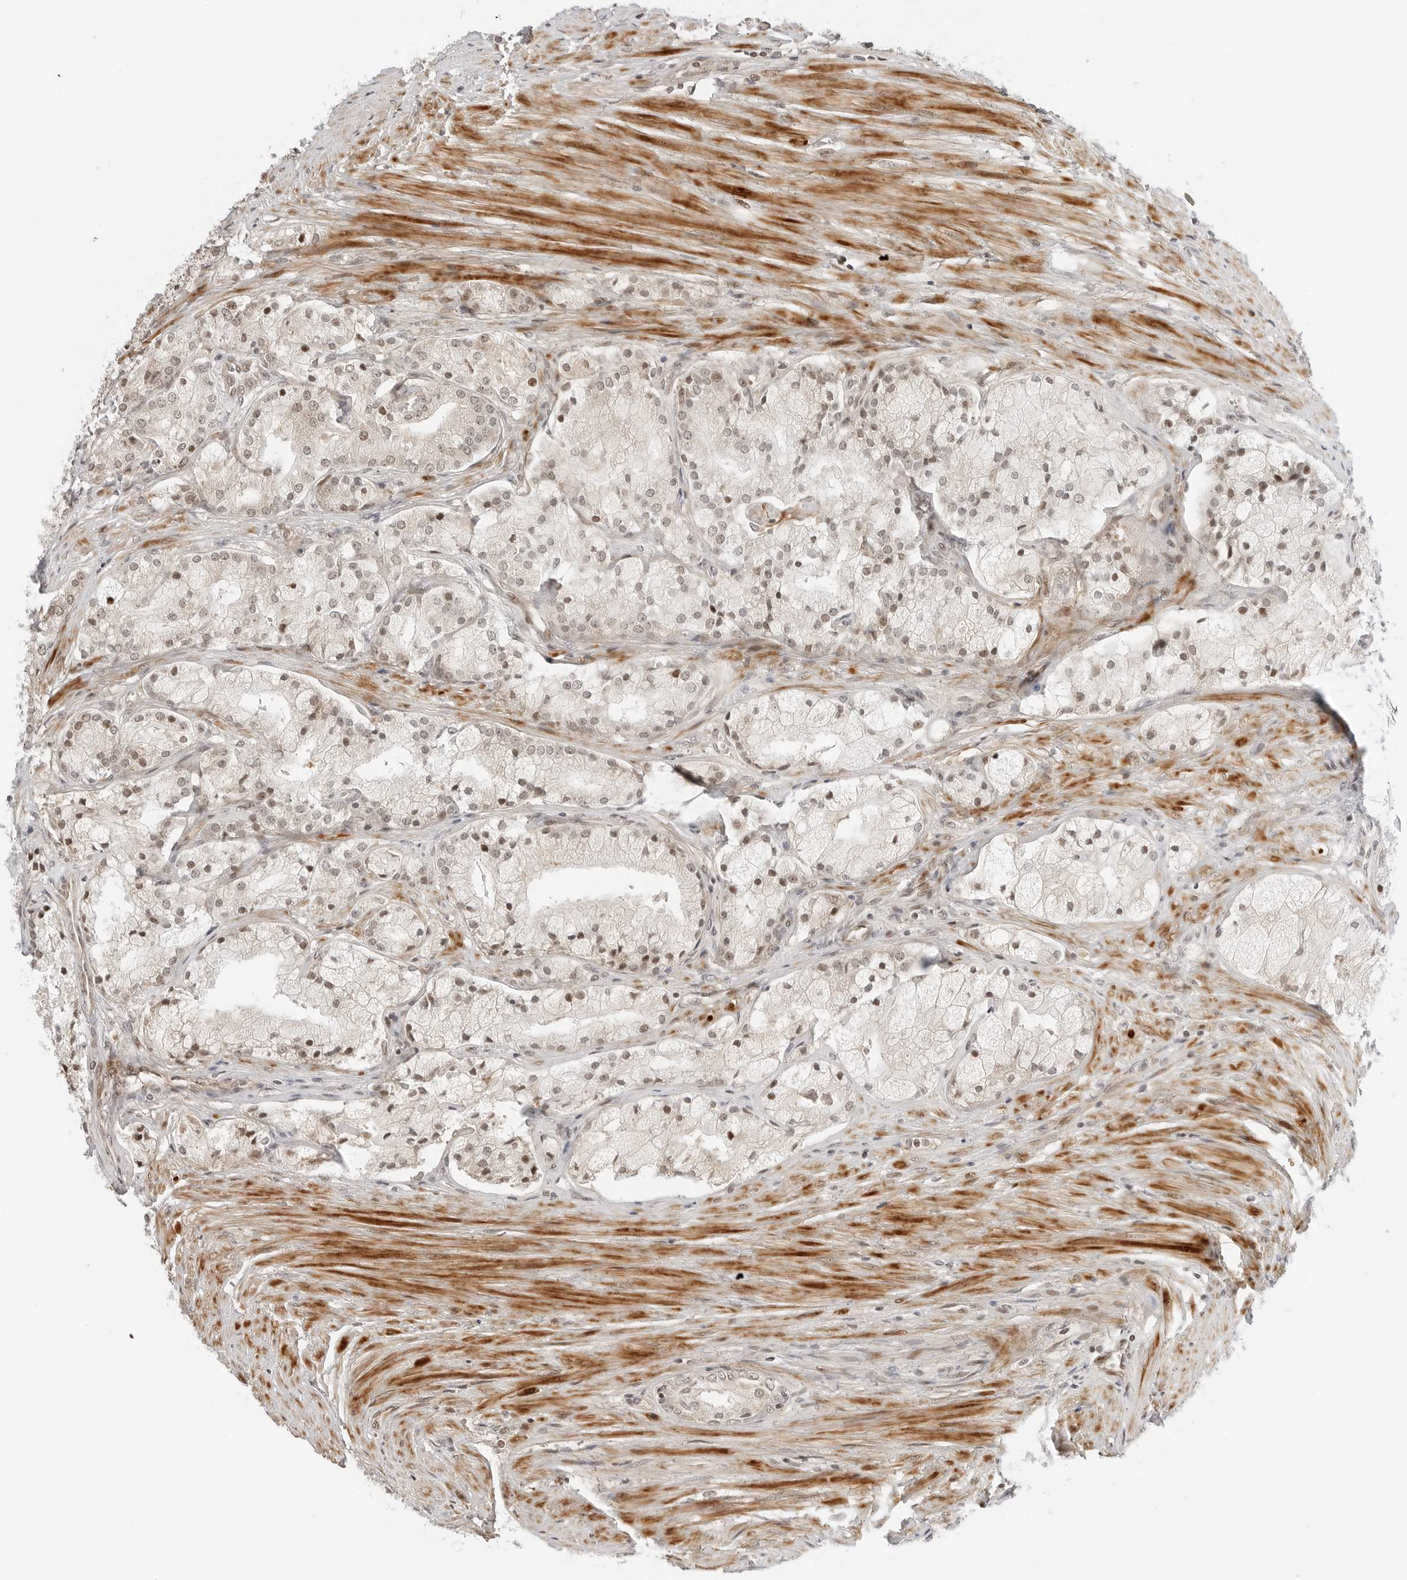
{"staining": {"intensity": "weak", "quantity": ">75%", "location": "nuclear"}, "tissue": "prostate cancer", "cell_type": "Tumor cells", "image_type": "cancer", "snomed": [{"axis": "morphology", "description": "Adenocarcinoma, High grade"}, {"axis": "topography", "description": "Prostate"}], "caption": "High-grade adenocarcinoma (prostate) was stained to show a protein in brown. There is low levels of weak nuclear expression in about >75% of tumor cells. Nuclei are stained in blue.", "gene": "GEM", "patient": {"sex": "male", "age": 50}}